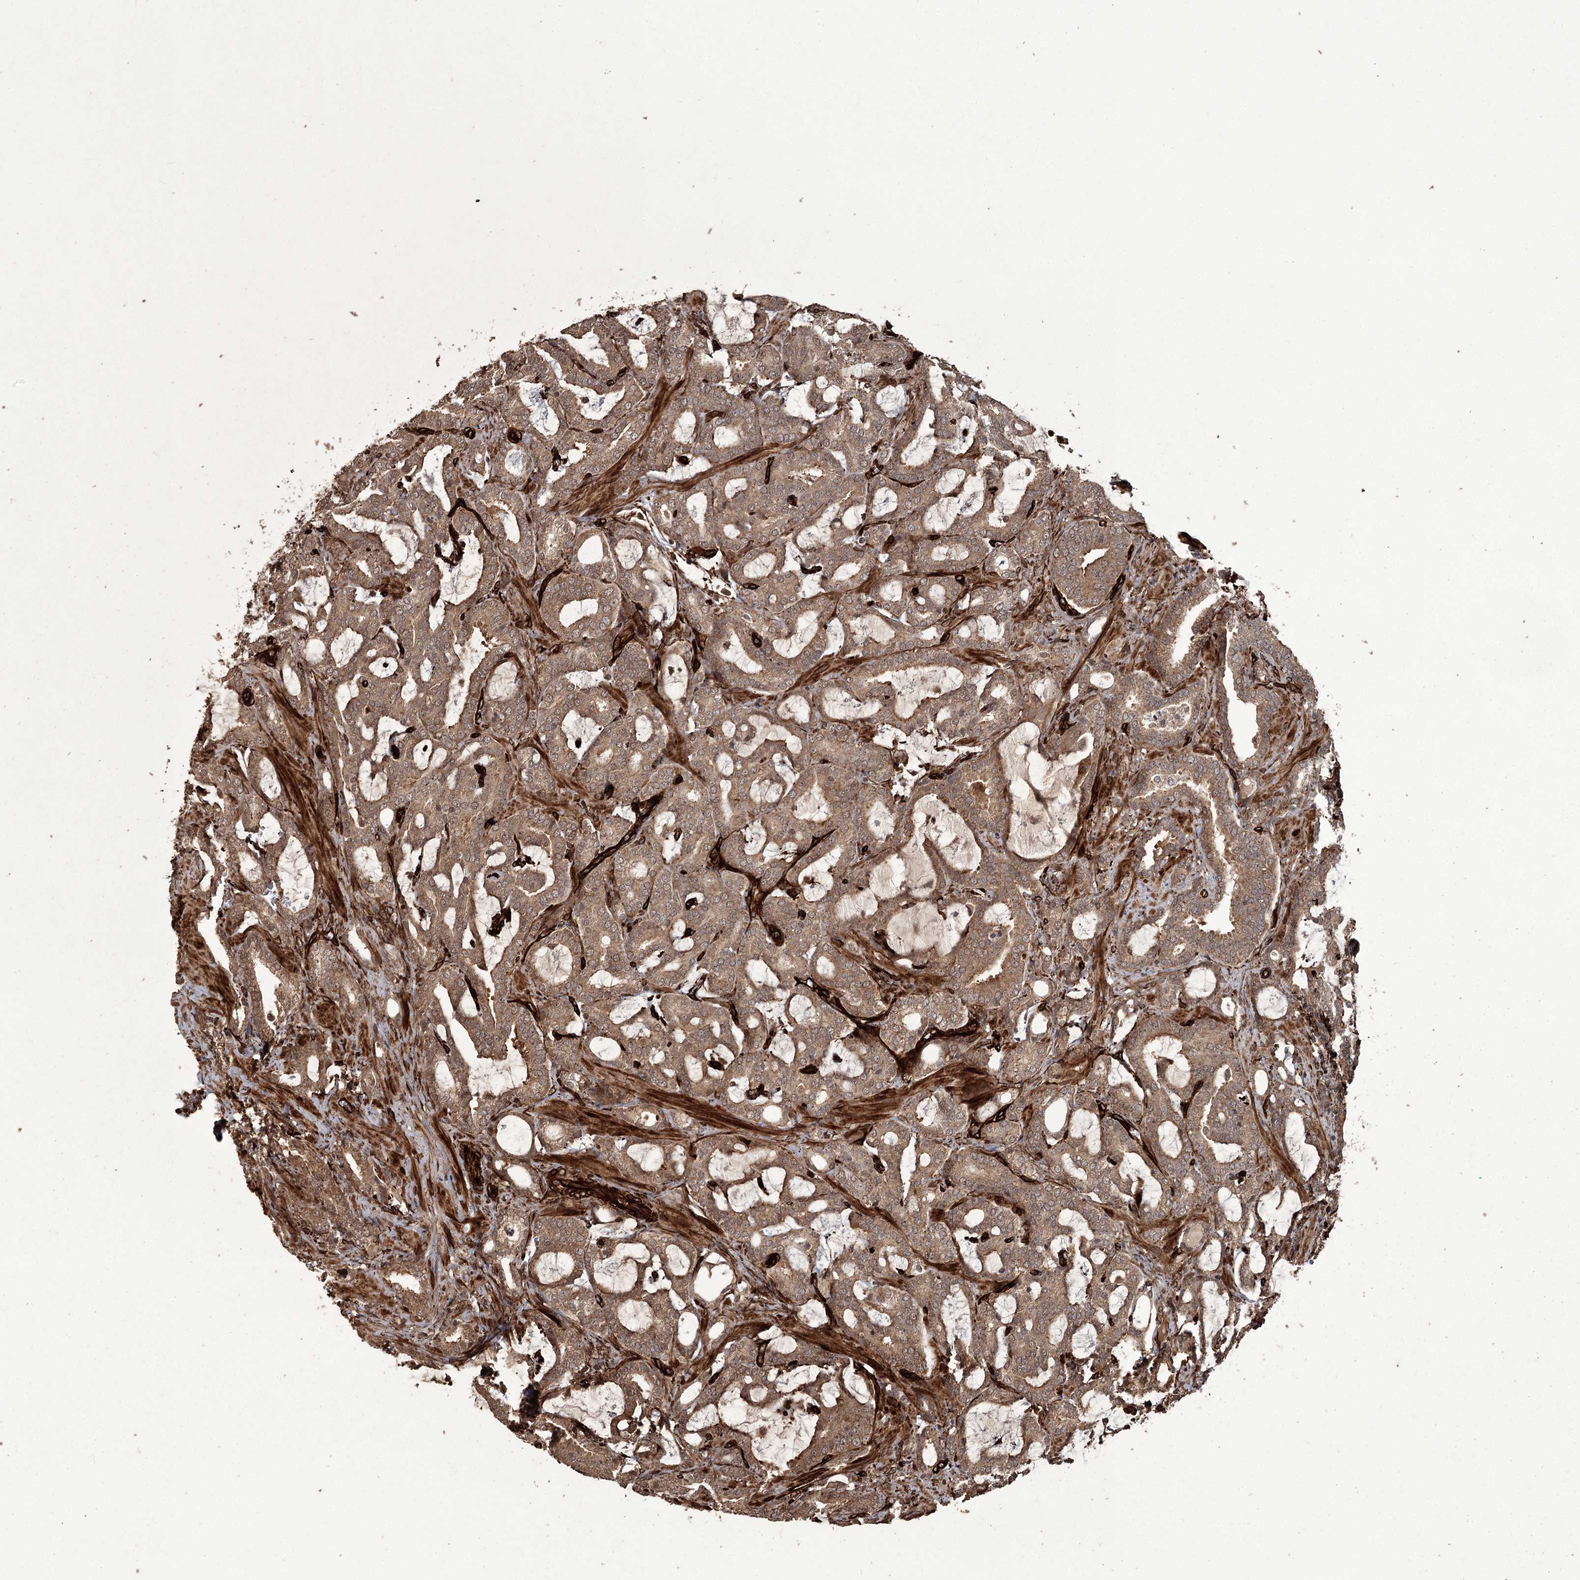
{"staining": {"intensity": "moderate", "quantity": ">75%", "location": "cytoplasmic/membranous,nuclear"}, "tissue": "prostate cancer", "cell_type": "Tumor cells", "image_type": "cancer", "snomed": [{"axis": "morphology", "description": "Adenocarcinoma, High grade"}, {"axis": "topography", "description": "Prostate and seminal vesicle, NOS"}], "caption": "A brown stain labels moderate cytoplasmic/membranous and nuclear positivity of a protein in prostate cancer tumor cells. The protein of interest is shown in brown color, while the nuclei are stained blue.", "gene": "RPAP3", "patient": {"sex": "male", "age": 67}}